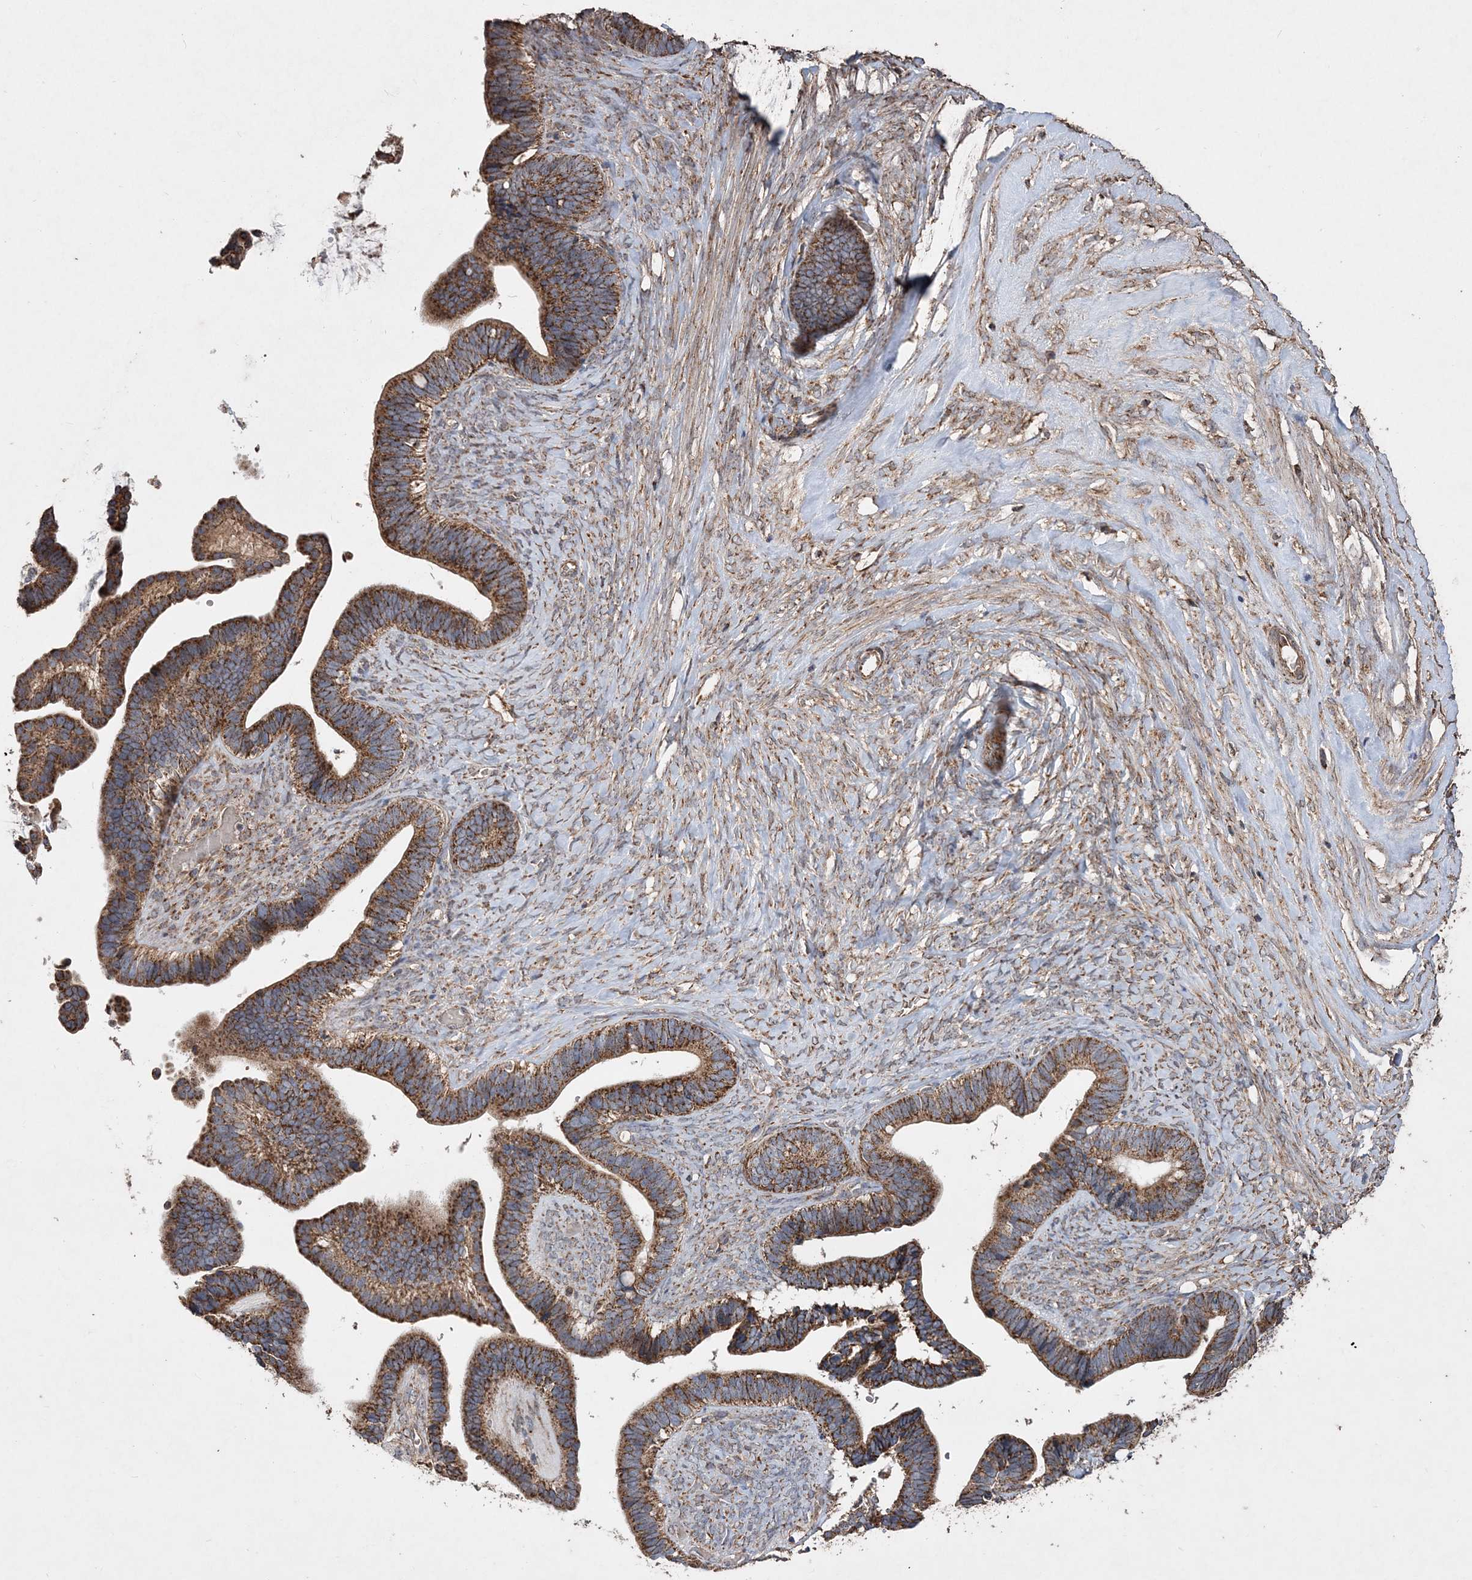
{"staining": {"intensity": "strong", "quantity": ">75%", "location": "cytoplasmic/membranous"}, "tissue": "ovarian cancer", "cell_type": "Tumor cells", "image_type": "cancer", "snomed": [{"axis": "morphology", "description": "Cystadenocarcinoma, serous, NOS"}, {"axis": "topography", "description": "Ovary"}], "caption": "Brown immunohistochemical staining in human serous cystadenocarcinoma (ovarian) shows strong cytoplasmic/membranous positivity in approximately >75% of tumor cells. (IHC, brightfield microscopy, high magnification).", "gene": "POC5", "patient": {"sex": "female", "age": 56}}